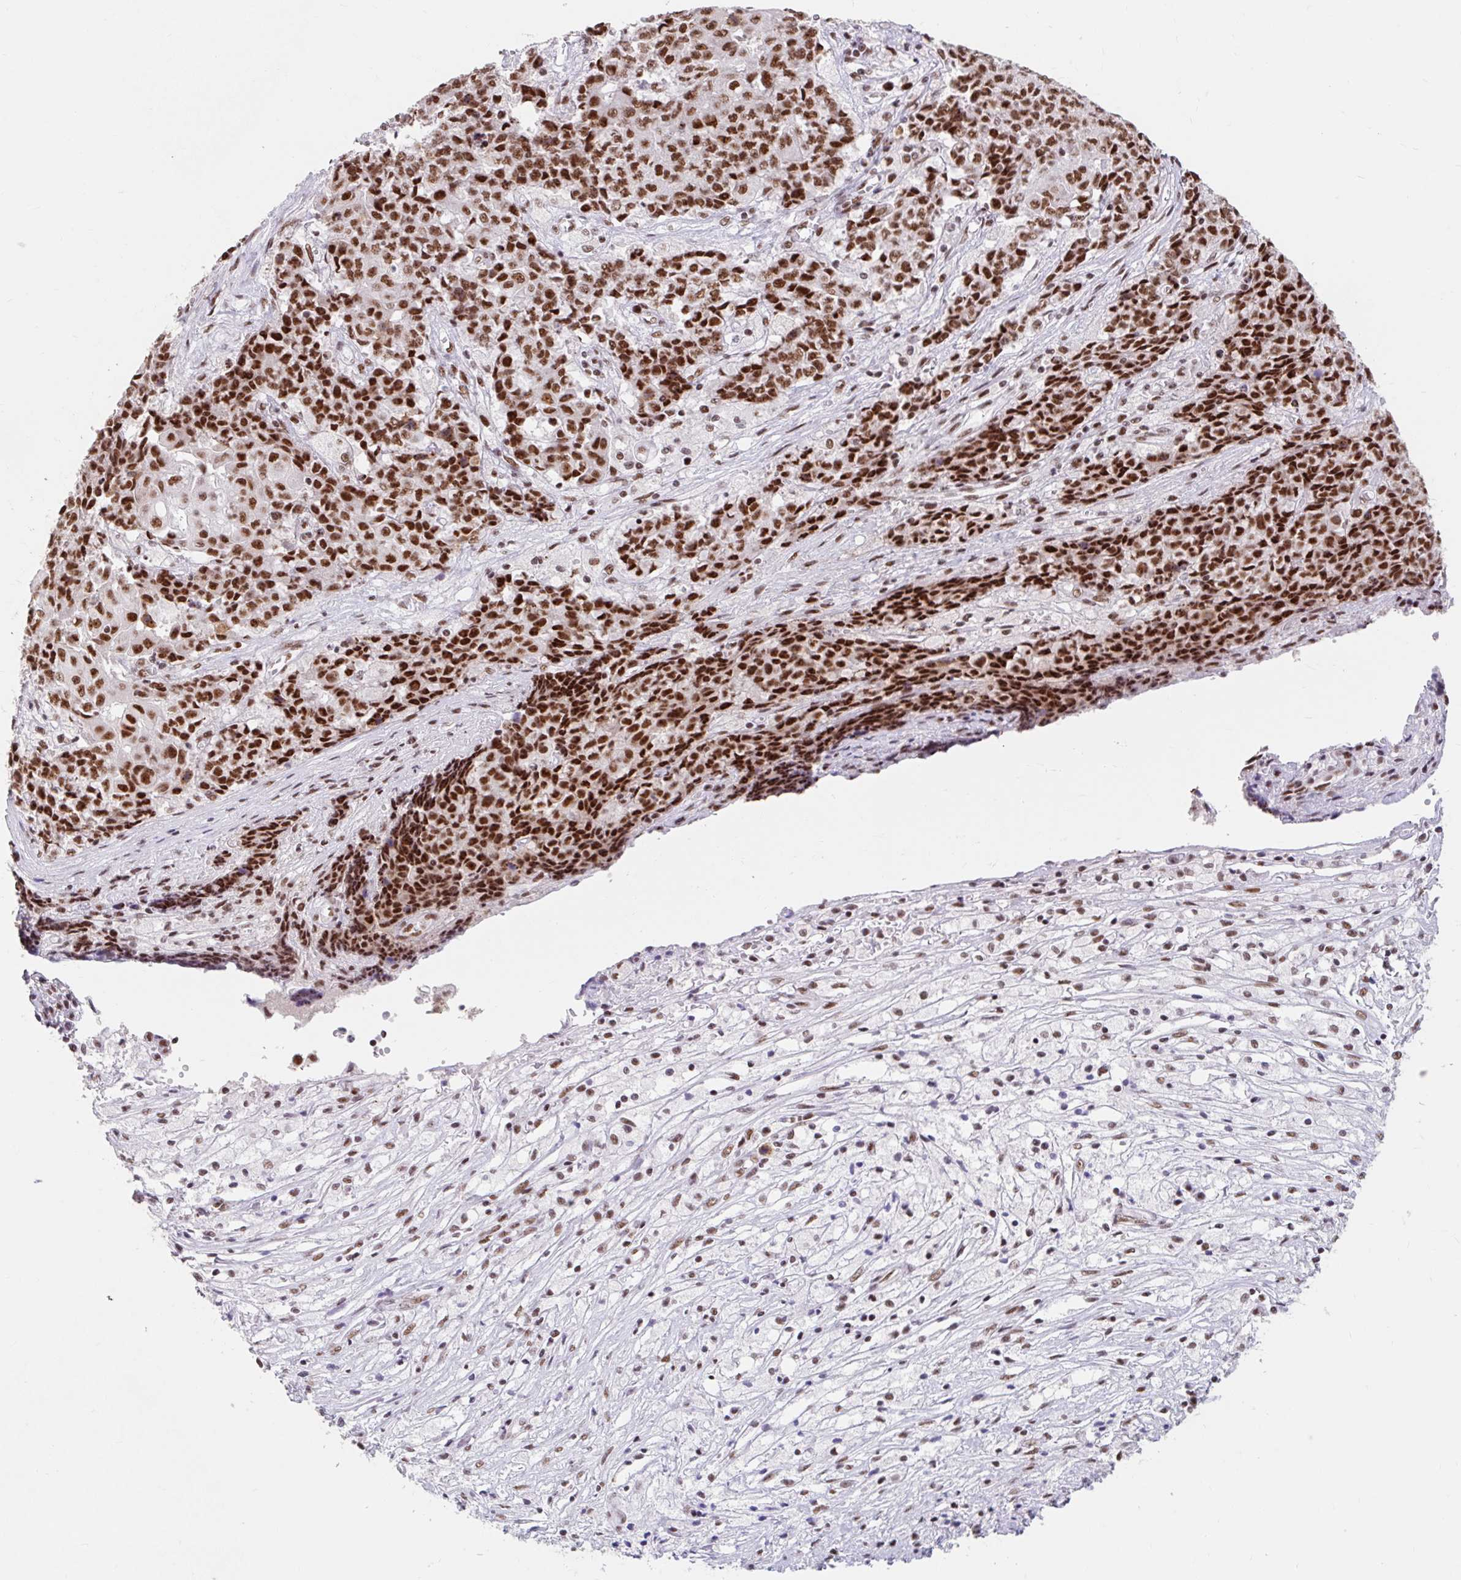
{"staining": {"intensity": "strong", "quantity": ">75%", "location": "nuclear"}, "tissue": "ovarian cancer", "cell_type": "Tumor cells", "image_type": "cancer", "snomed": [{"axis": "morphology", "description": "Carcinoma, endometroid"}, {"axis": "topography", "description": "Ovary"}], "caption": "Endometroid carcinoma (ovarian) tissue displays strong nuclear expression in approximately >75% of tumor cells, visualized by immunohistochemistry. (Stains: DAB in brown, nuclei in blue, Microscopy: brightfield microscopy at high magnification).", "gene": "SRSF10", "patient": {"sex": "female", "age": 42}}